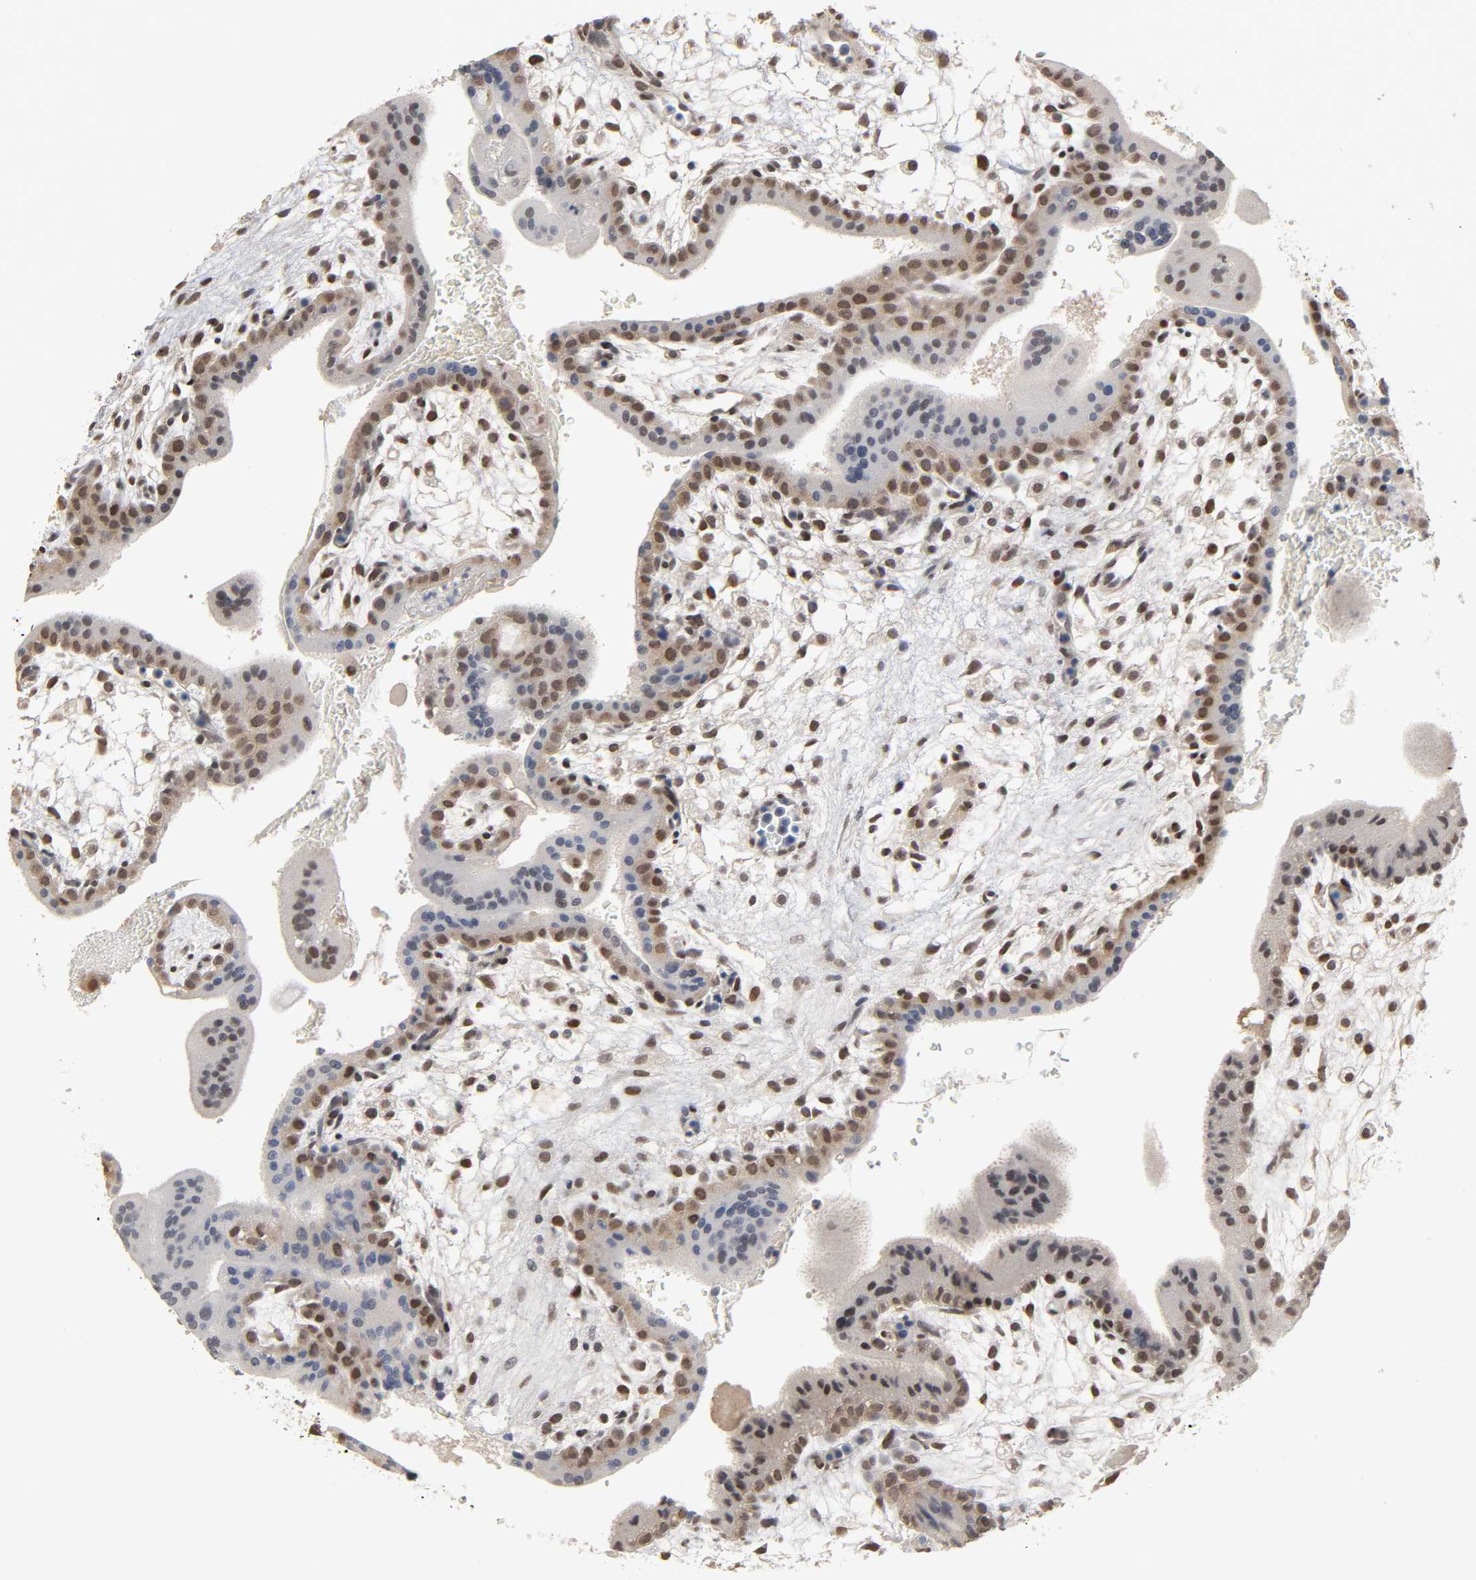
{"staining": {"intensity": "moderate", "quantity": ">75%", "location": "cytoplasmic/membranous,nuclear"}, "tissue": "placenta", "cell_type": "Decidual cells", "image_type": "normal", "snomed": [{"axis": "morphology", "description": "Normal tissue, NOS"}, {"axis": "topography", "description": "Placenta"}], "caption": "This micrograph demonstrates benign placenta stained with IHC to label a protein in brown. The cytoplasmic/membranous,nuclear of decidual cells show moderate positivity for the protein. Nuclei are counter-stained blue.", "gene": "HTR1E", "patient": {"sex": "female", "age": 35}}